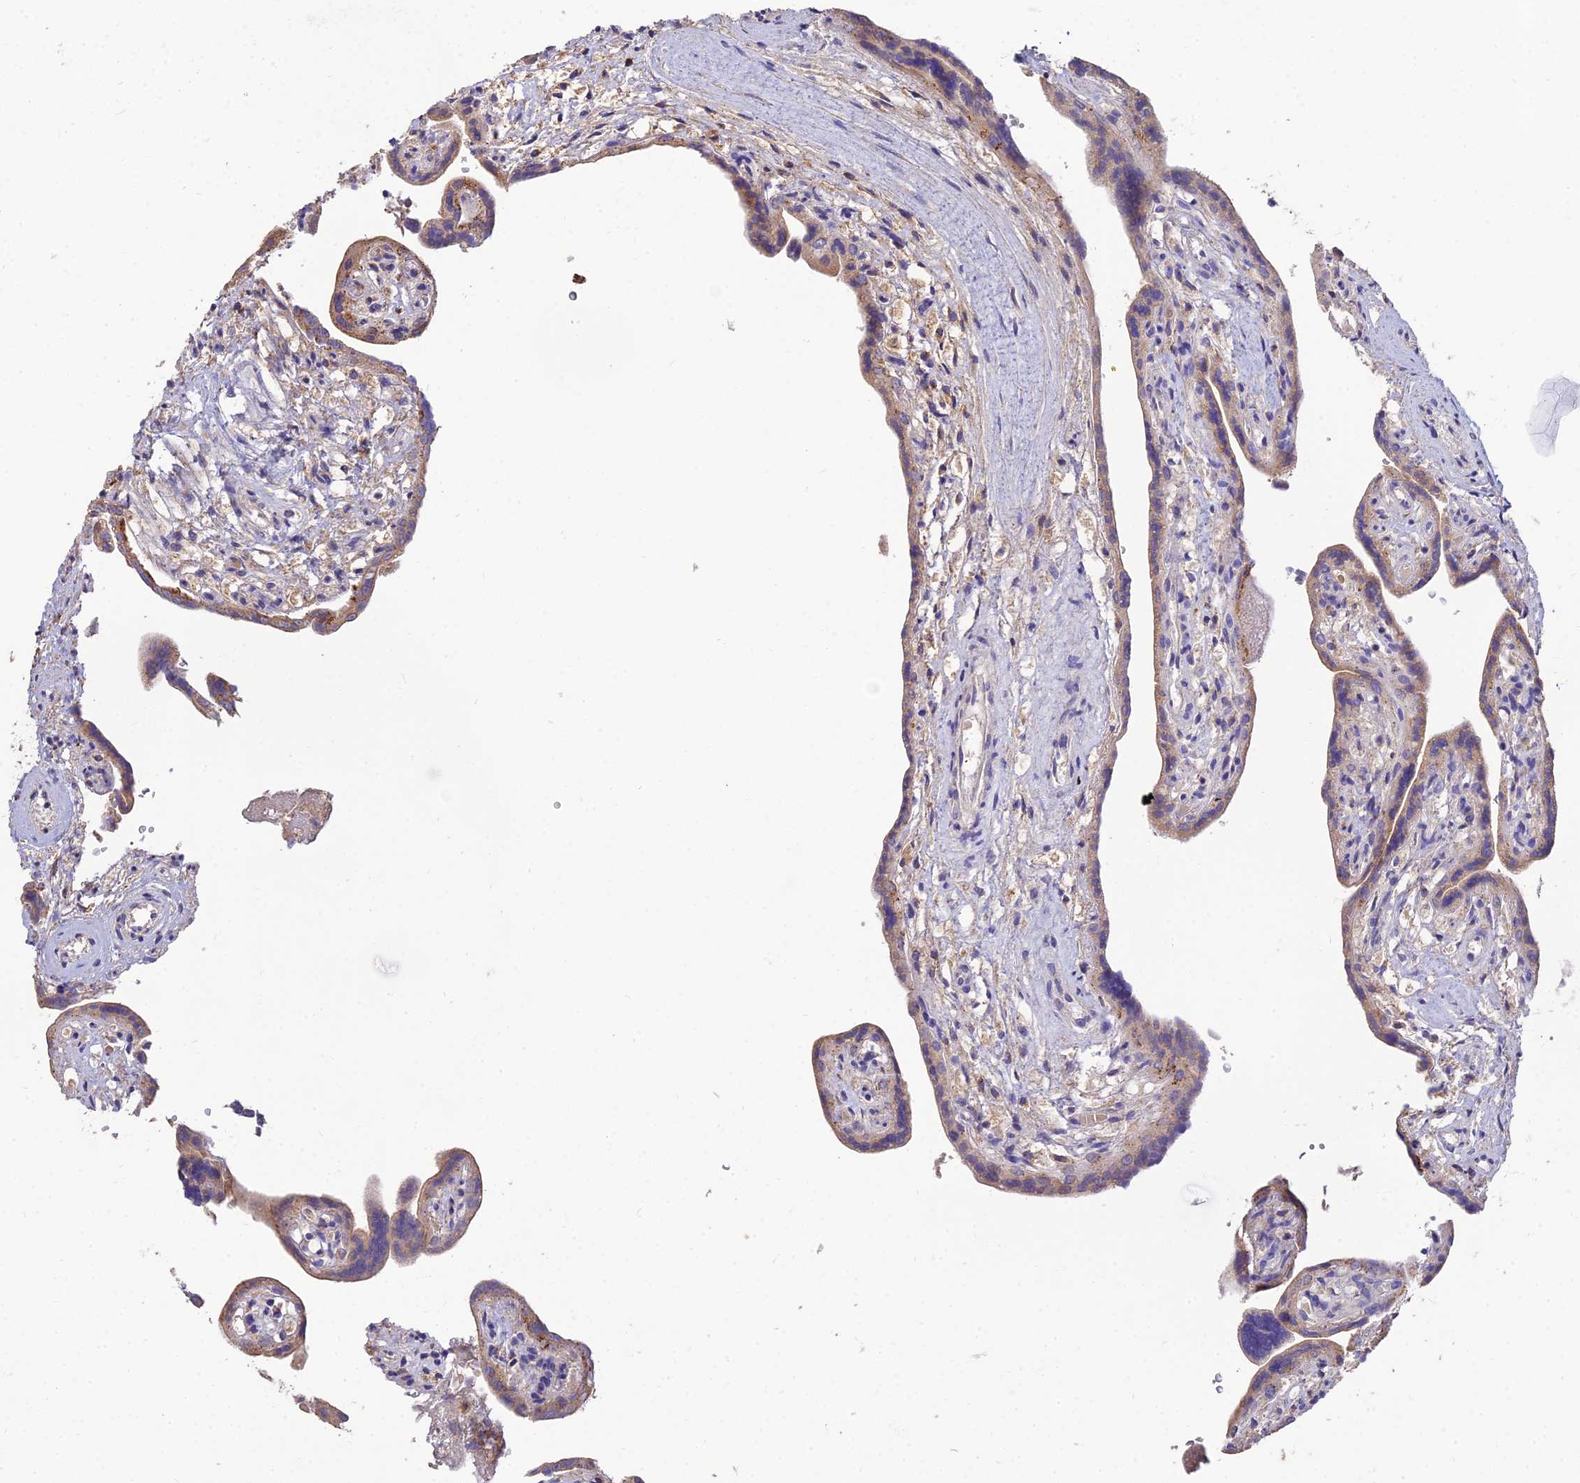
{"staining": {"intensity": "negative", "quantity": "none", "location": "none"}, "tissue": "placenta", "cell_type": "Decidual cells", "image_type": "normal", "snomed": [{"axis": "morphology", "description": "Normal tissue, NOS"}, {"axis": "topography", "description": "Placenta"}], "caption": "IHC of unremarkable human placenta demonstrates no staining in decidual cells. The staining was performed using DAB to visualize the protein expression in brown, while the nuclei were stained in blue with hematoxylin (Magnification: 20x).", "gene": "ARL8A", "patient": {"sex": "female", "age": 37}}